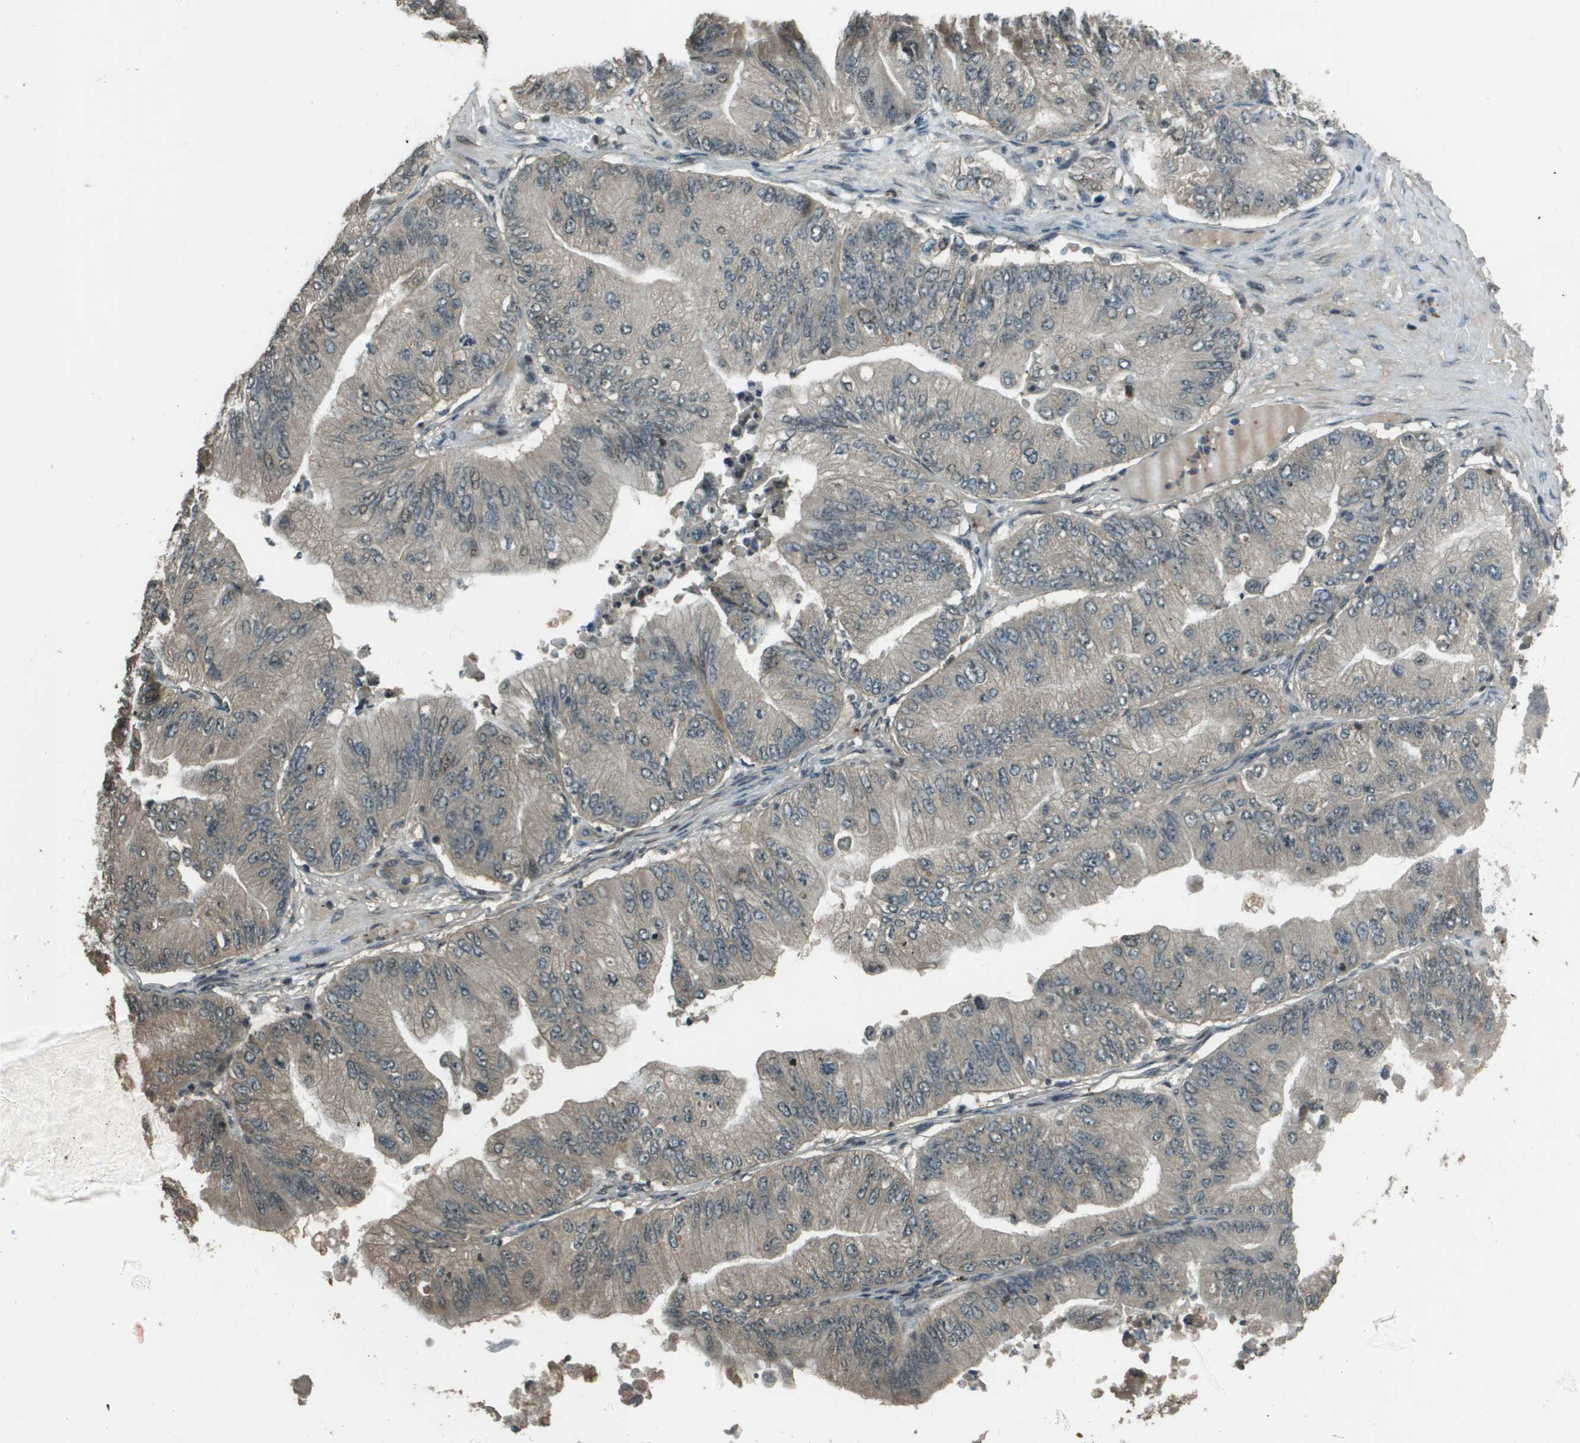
{"staining": {"intensity": "weak", "quantity": "<25%", "location": "cytoplasmic/membranous"}, "tissue": "ovarian cancer", "cell_type": "Tumor cells", "image_type": "cancer", "snomed": [{"axis": "morphology", "description": "Cystadenocarcinoma, mucinous, NOS"}, {"axis": "topography", "description": "Ovary"}], "caption": "Immunohistochemistry (IHC) of human ovarian mucinous cystadenocarcinoma displays no staining in tumor cells.", "gene": "SDC3", "patient": {"sex": "female", "age": 61}}